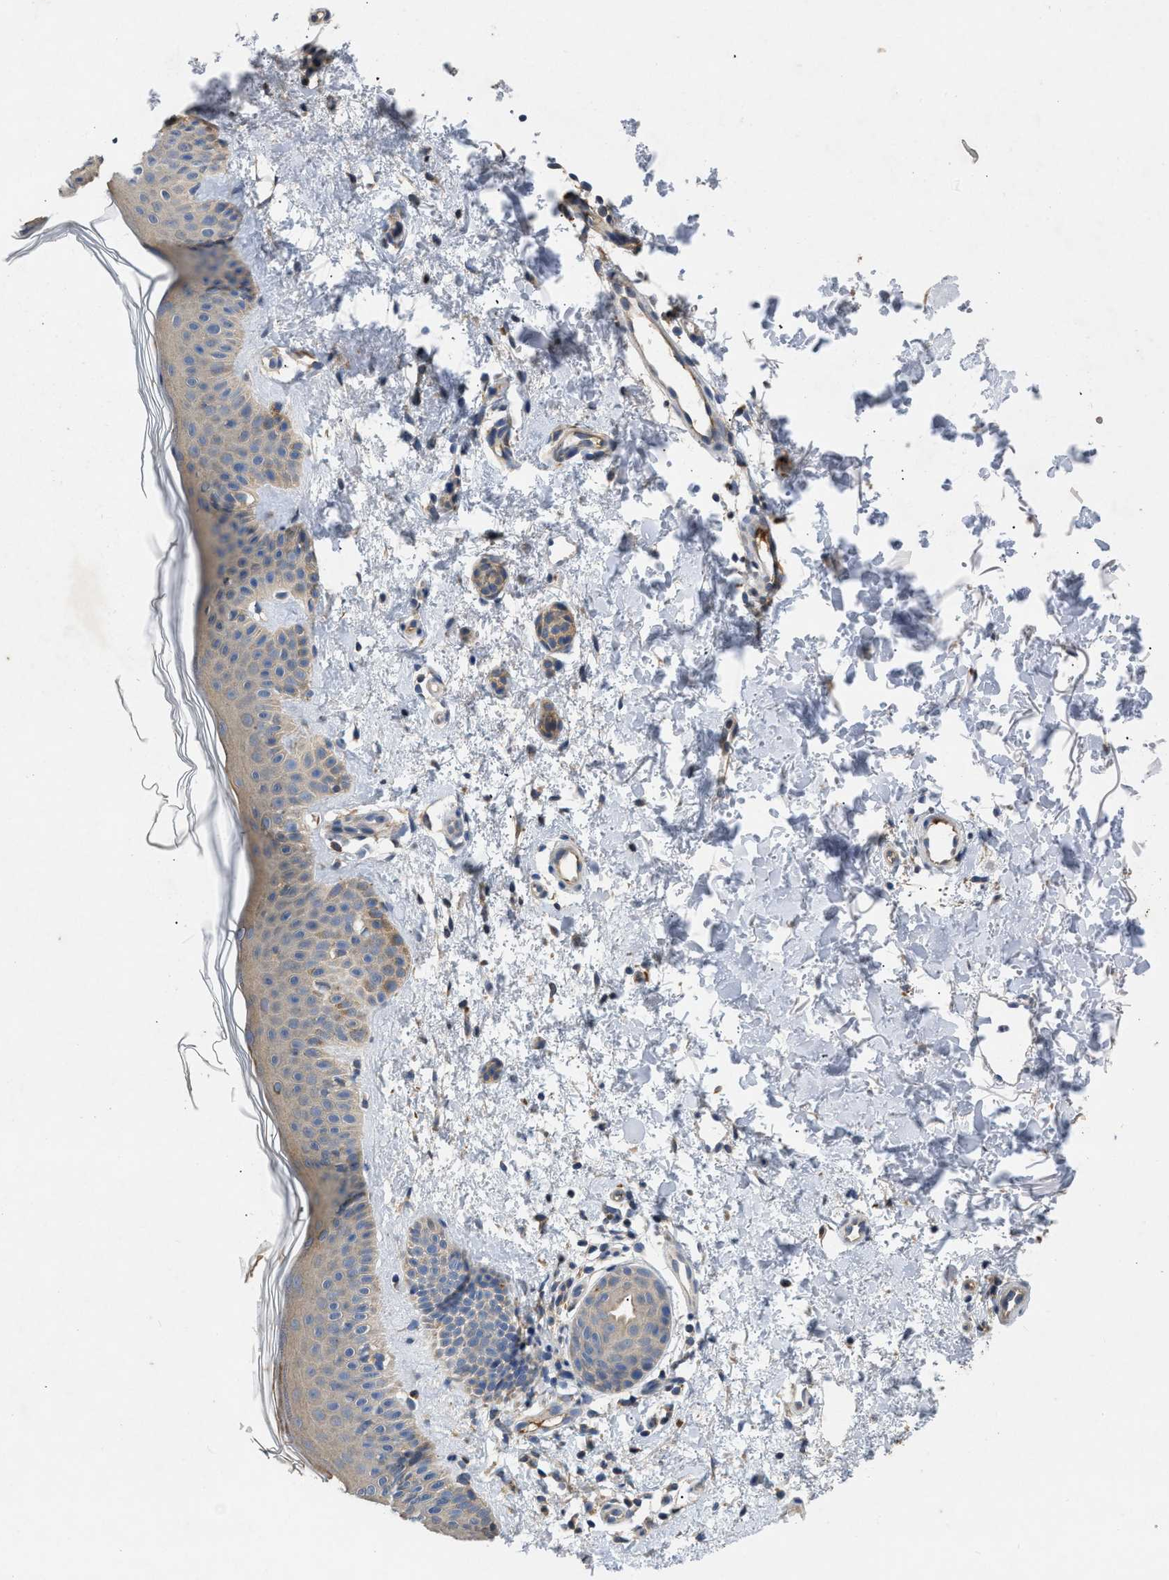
{"staining": {"intensity": "weak", "quantity": ">75%", "location": "cytoplasmic/membranous"}, "tissue": "skin", "cell_type": "Fibroblasts", "image_type": "normal", "snomed": [{"axis": "morphology", "description": "Normal tissue, NOS"}, {"axis": "morphology", "description": "Malignant melanoma, NOS"}, {"axis": "topography", "description": "Skin"}], "caption": "Protein expression analysis of normal skin exhibits weak cytoplasmic/membranous positivity in about >75% of fibroblasts.", "gene": "VPS4A", "patient": {"sex": "male", "age": 83}}